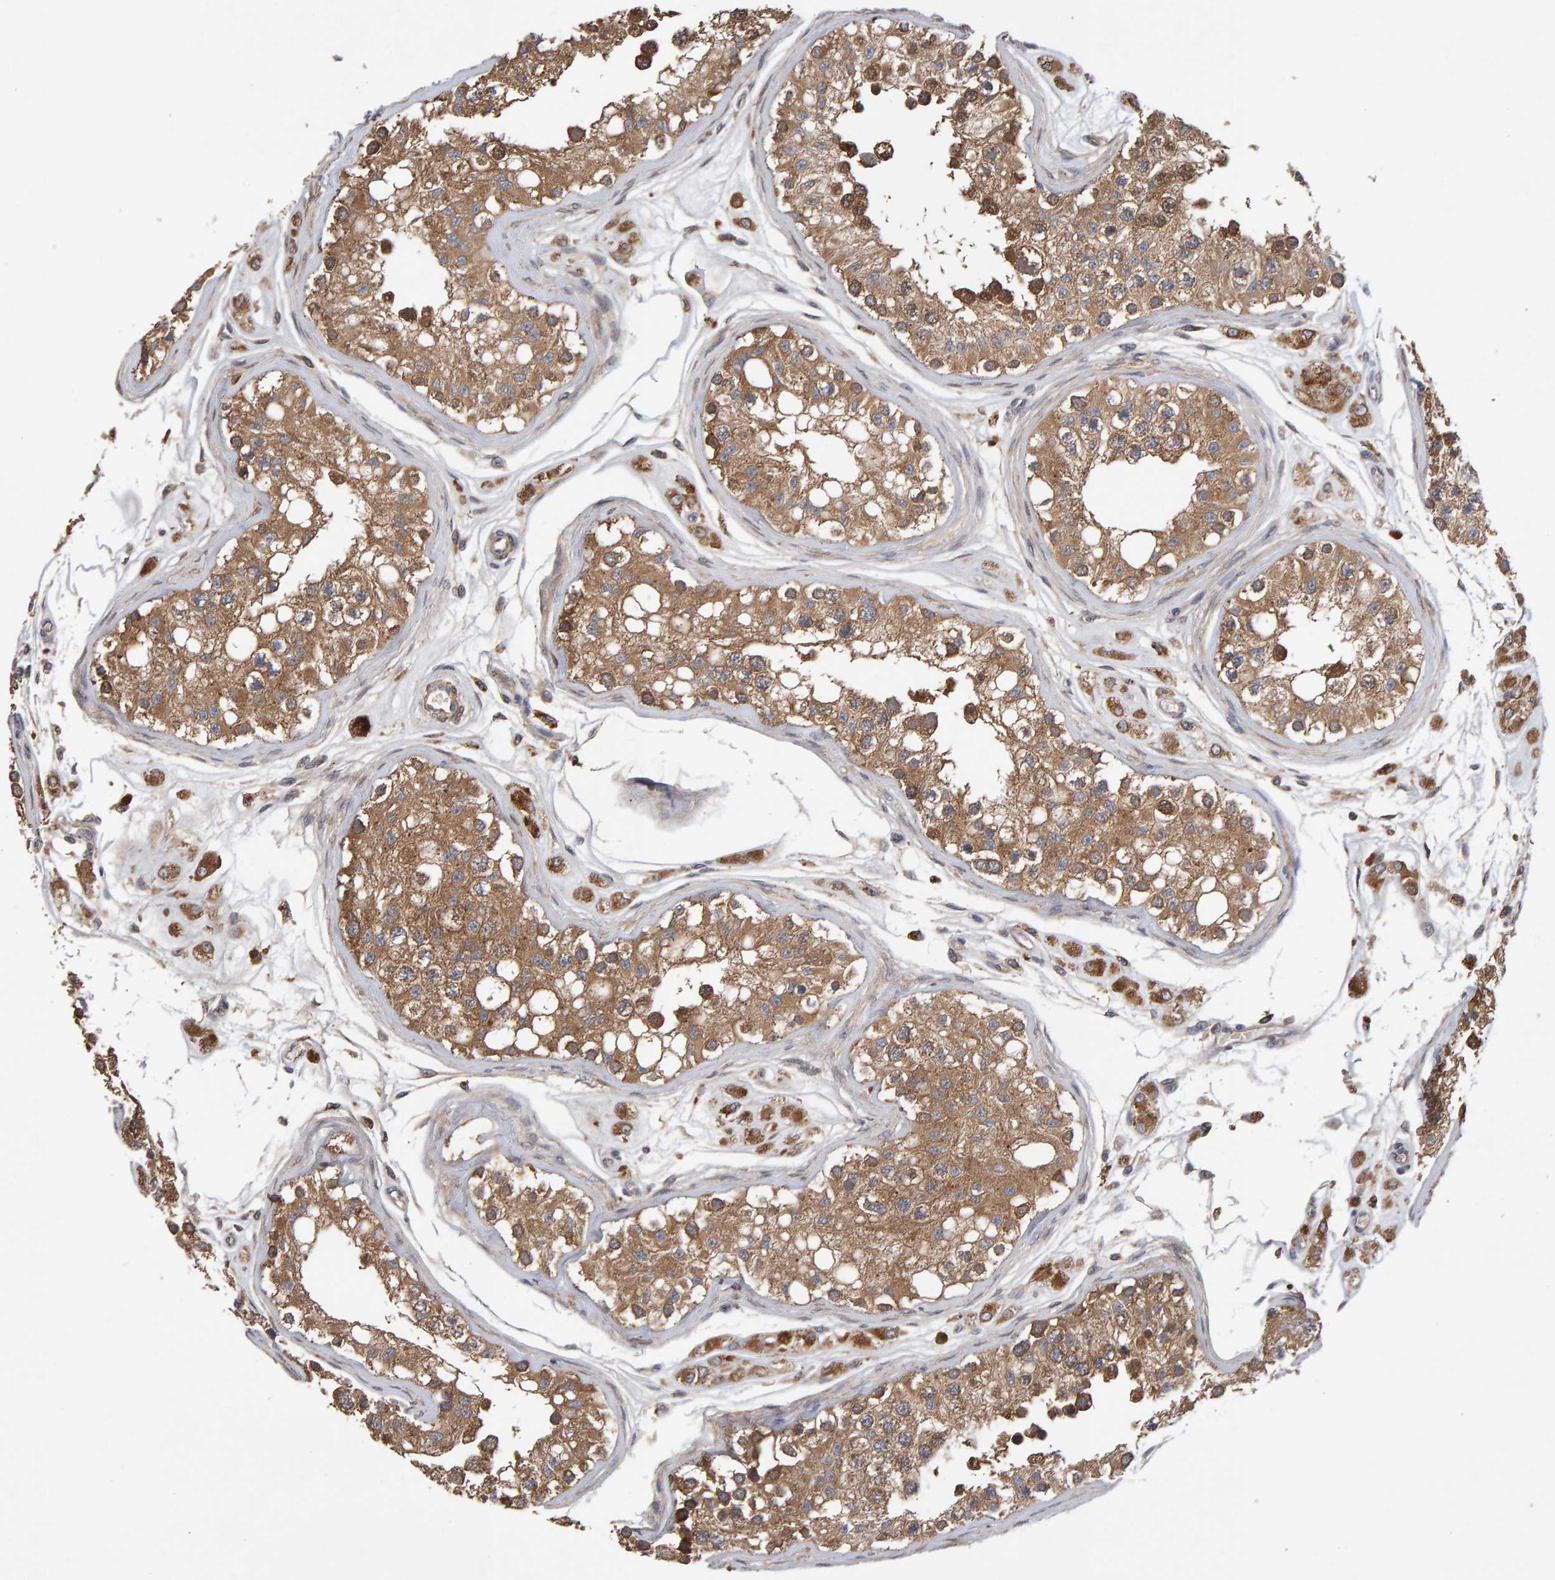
{"staining": {"intensity": "strong", "quantity": ">75%", "location": "cytoplasmic/membranous"}, "tissue": "testis", "cell_type": "Cells in seminiferous ducts", "image_type": "normal", "snomed": [{"axis": "morphology", "description": "Normal tissue, NOS"}, {"axis": "morphology", "description": "Adenocarcinoma, metastatic, NOS"}, {"axis": "topography", "description": "Testis"}], "caption": "Testis stained with IHC demonstrates strong cytoplasmic/membranous positivity in about >75% of cells in seminiferous ducts.", "gene": "RNF19A", "patient": {"sex": "male", "age": 26}}